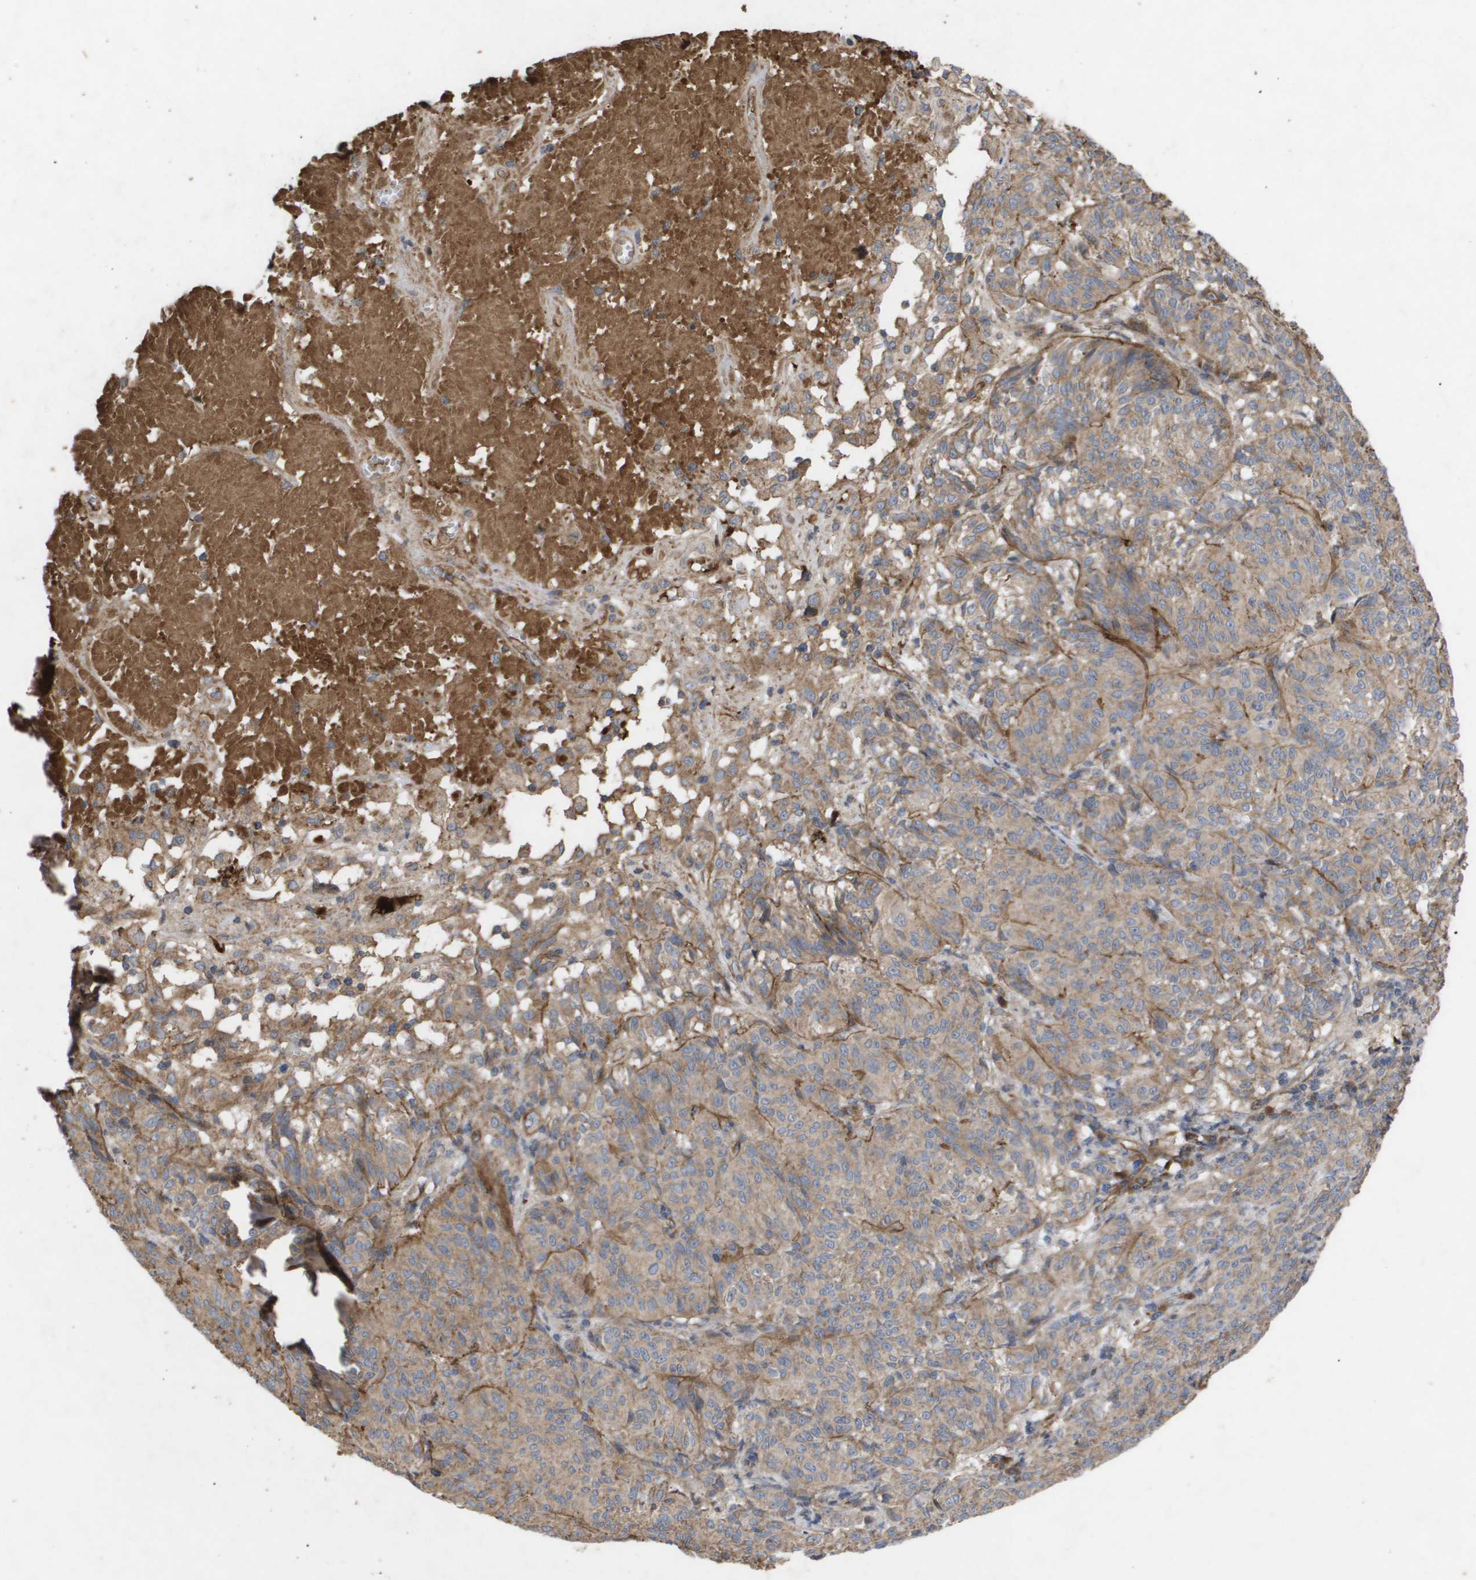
{"staining": {"intensity": "moderate", "quantity": ">75%", "location": "cytoplasmic/membranous"}, "tissue": "melanoma", "cell_type": "Tumor cells", "image_type": "cancer", "snomed": [{"axis": "morphology", "description": "Malignant melanoma, NOS"}, {"axis": "topography", "description": "Skin"}], "caption": "Protein staining of melanoma tissue shows moderate cytoplasmic/membranous positivity in approximately >75% of tumor cells.", "gene": "TNS1", "patient": {"sex": "female", "age": 72}}